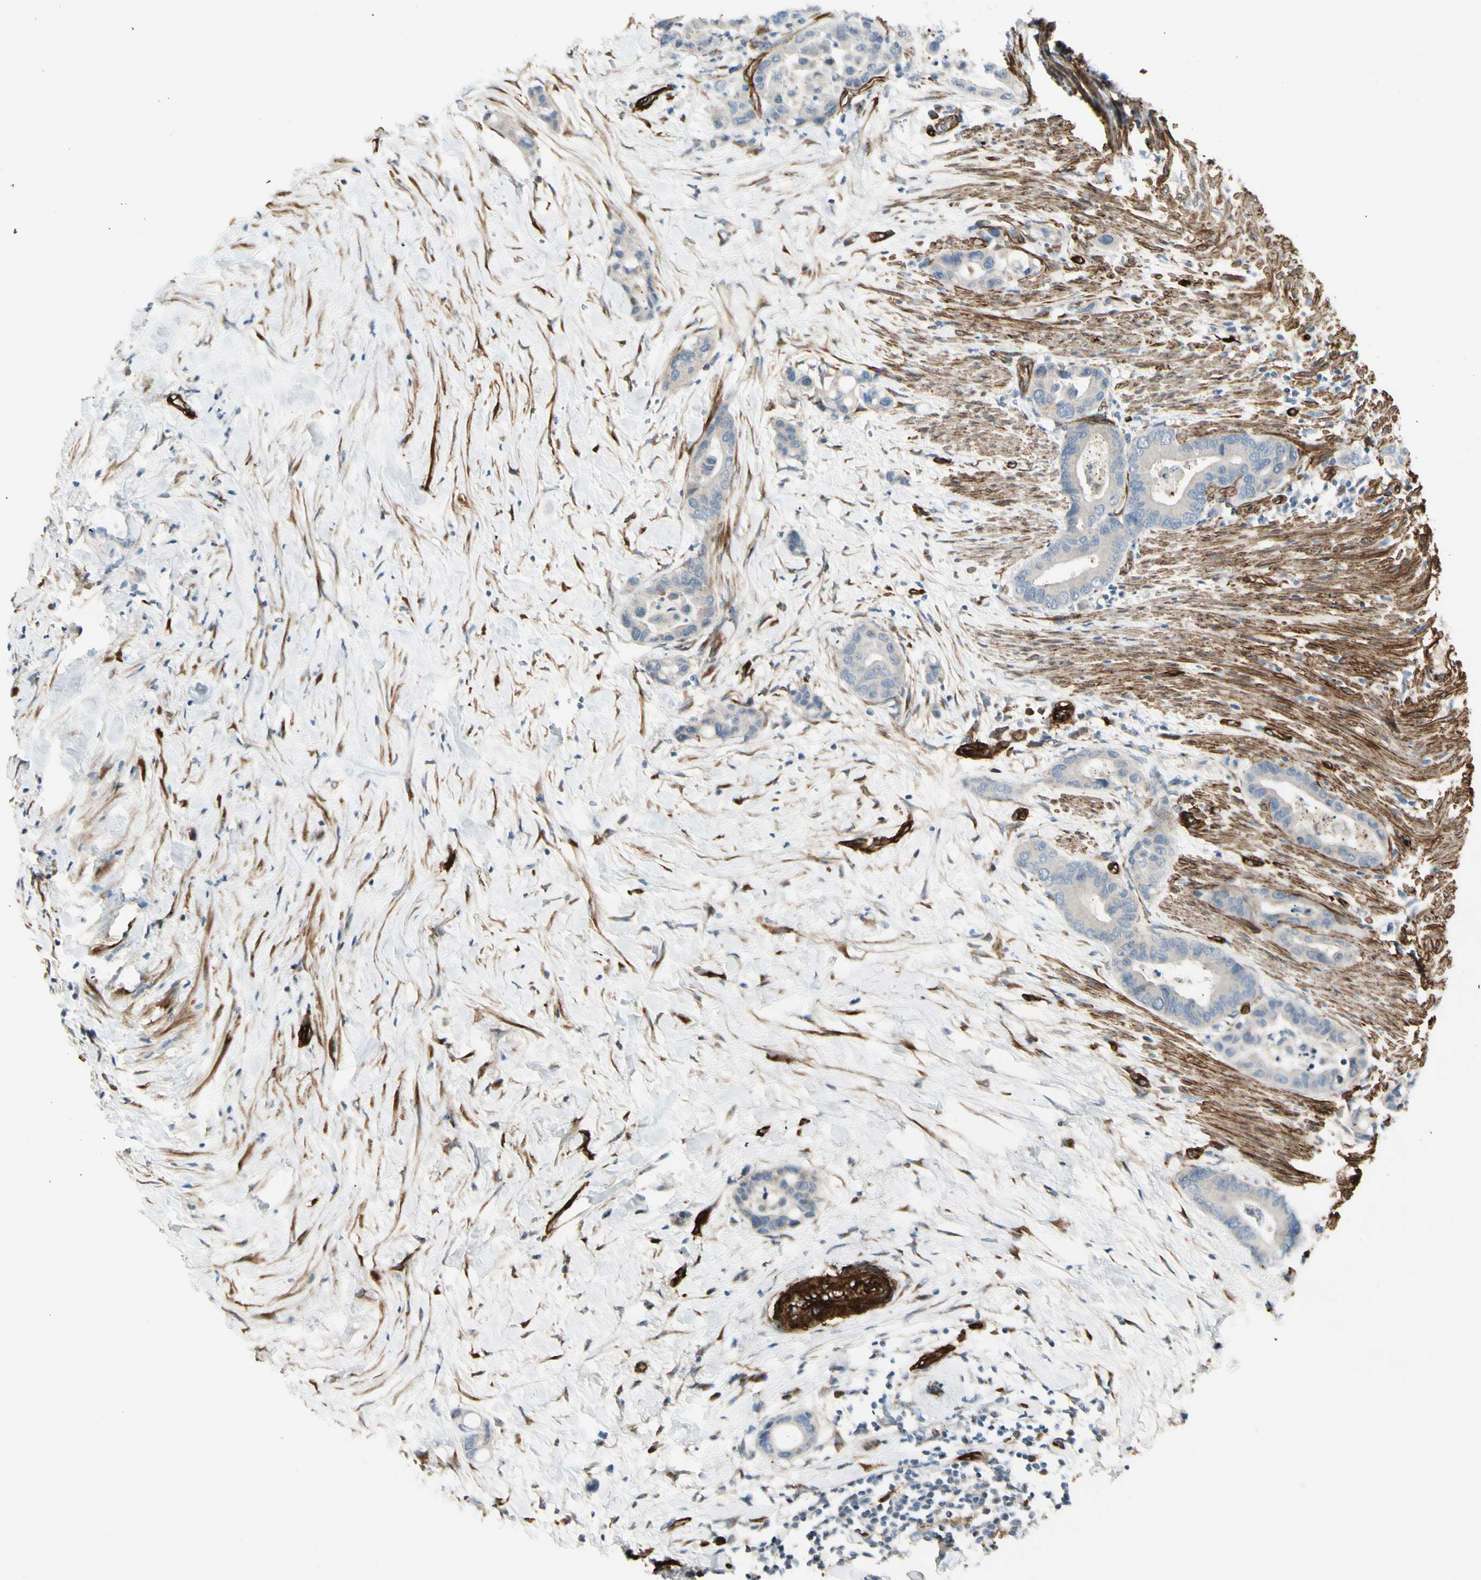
{"staining": {"intensity": "negative", "quantity": "none", "location": "none"}, "tissue": "colorectal cancer", "cell_type": "Tumor cells", "image_type": "cancer", "snomed": [{"axis": "morphology", "description": "Normal tissue, NOS"}, {"axis": "morphology", "description": "Adenocarcinoma, NOS"}, {"axis": "topography", "description": "Colon"}], "caption": "High power microscopy photomicrograph of an IHC photomicrograph of adenocarcinoma (colorectal), revealing no significant staining in tumor cells.", "gene": "MCAM", "patient": {"sex": "male", "age": 82}}